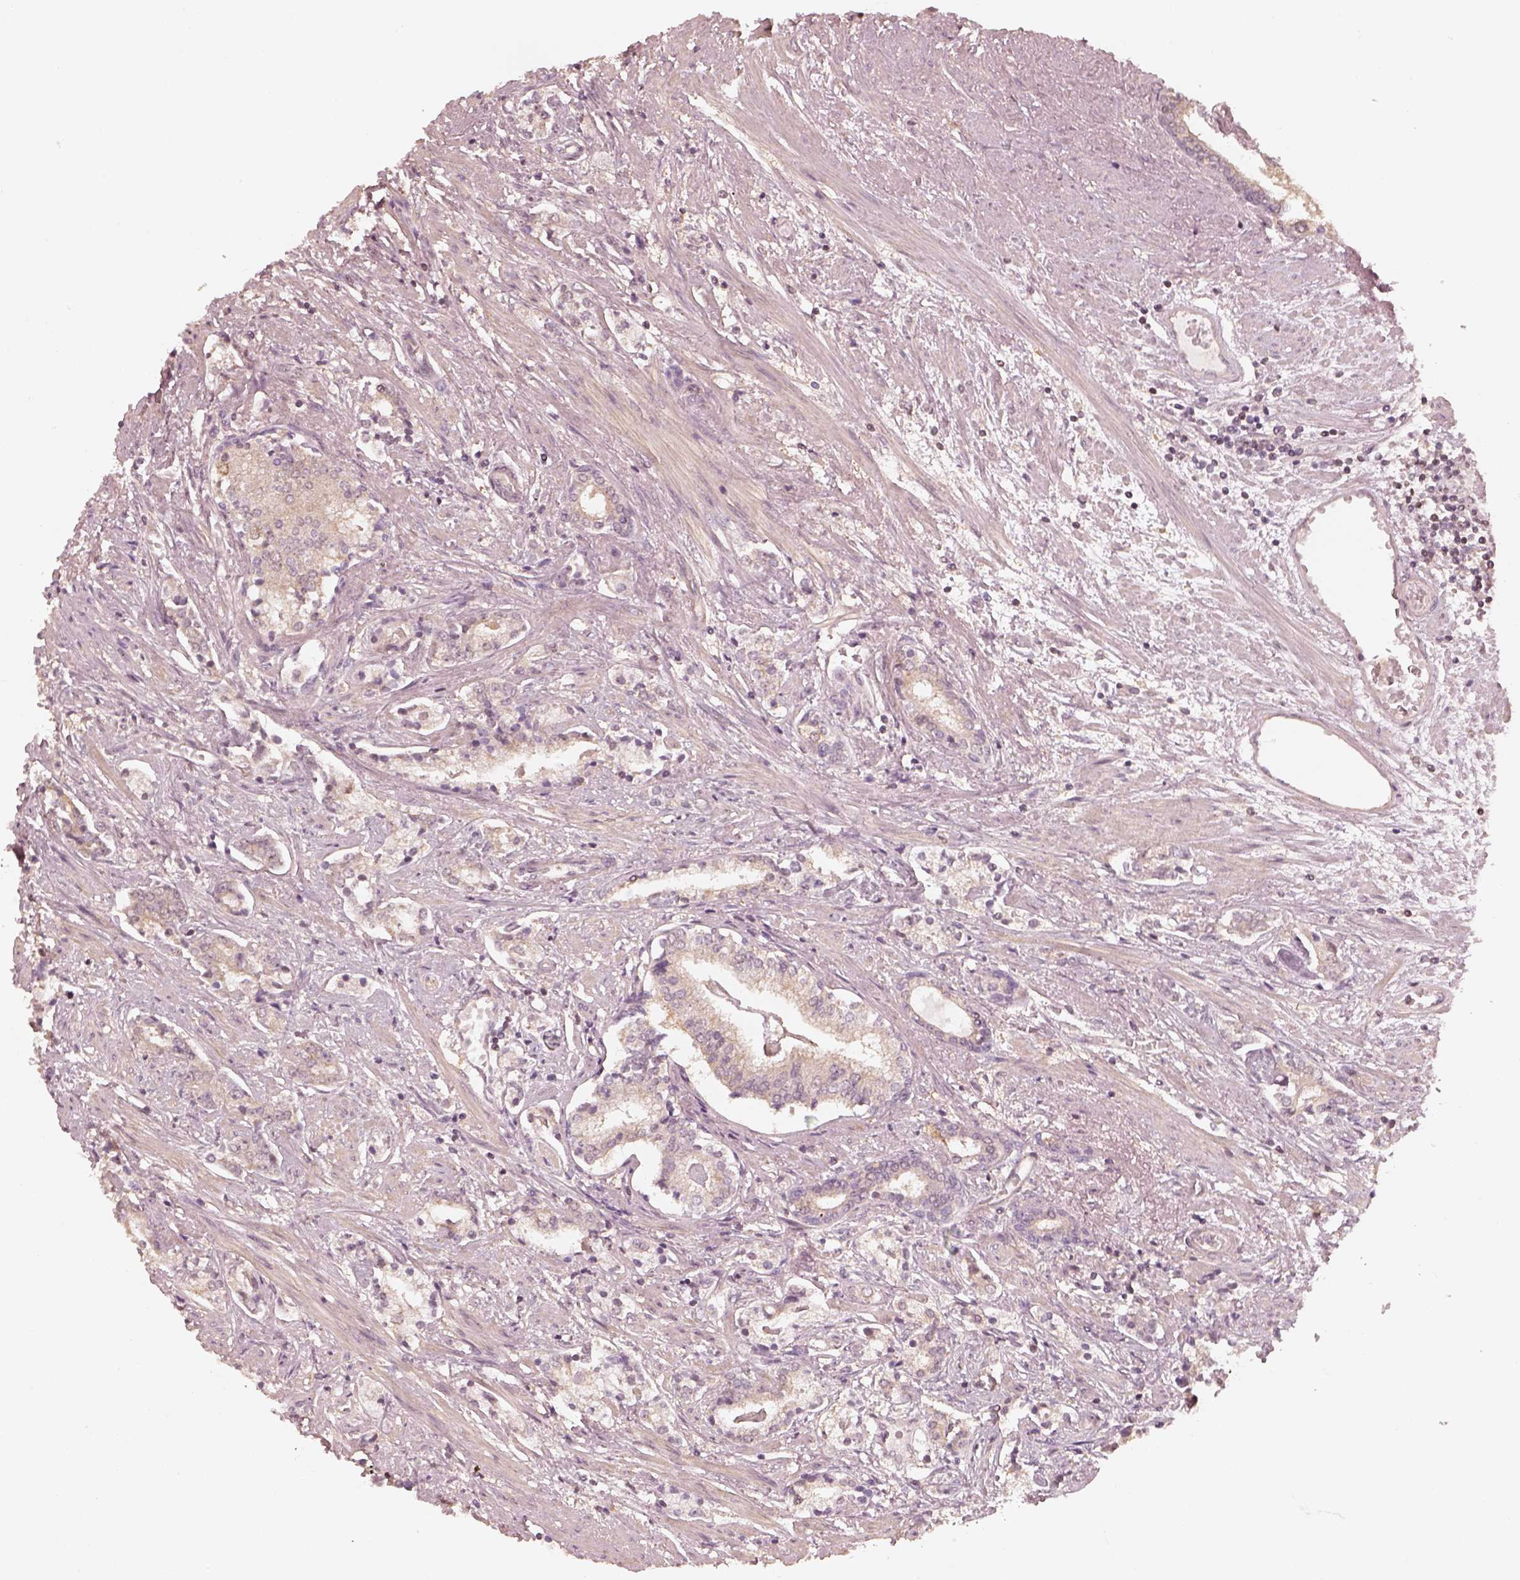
{"staining": {"intensity": "weak", "quantity": "<25%", "location": "cytoplasmic/membranous"}, "tissue": "prostate cancer", "cell_type": "Tumor cells", "image_type": "cancer", "snomed": [{"axis": "morphology", "description": "Adenocarcinoma, NOS"}, {"axis": "topography", "description": "Prostate"}], "caption": "Adenocarcinoma (prostate) stained for a protein using immunohistochemistry displays no staining tumor cells.", "gene": "KIF5C", "patient": {"sex": "male", "age": 64}}